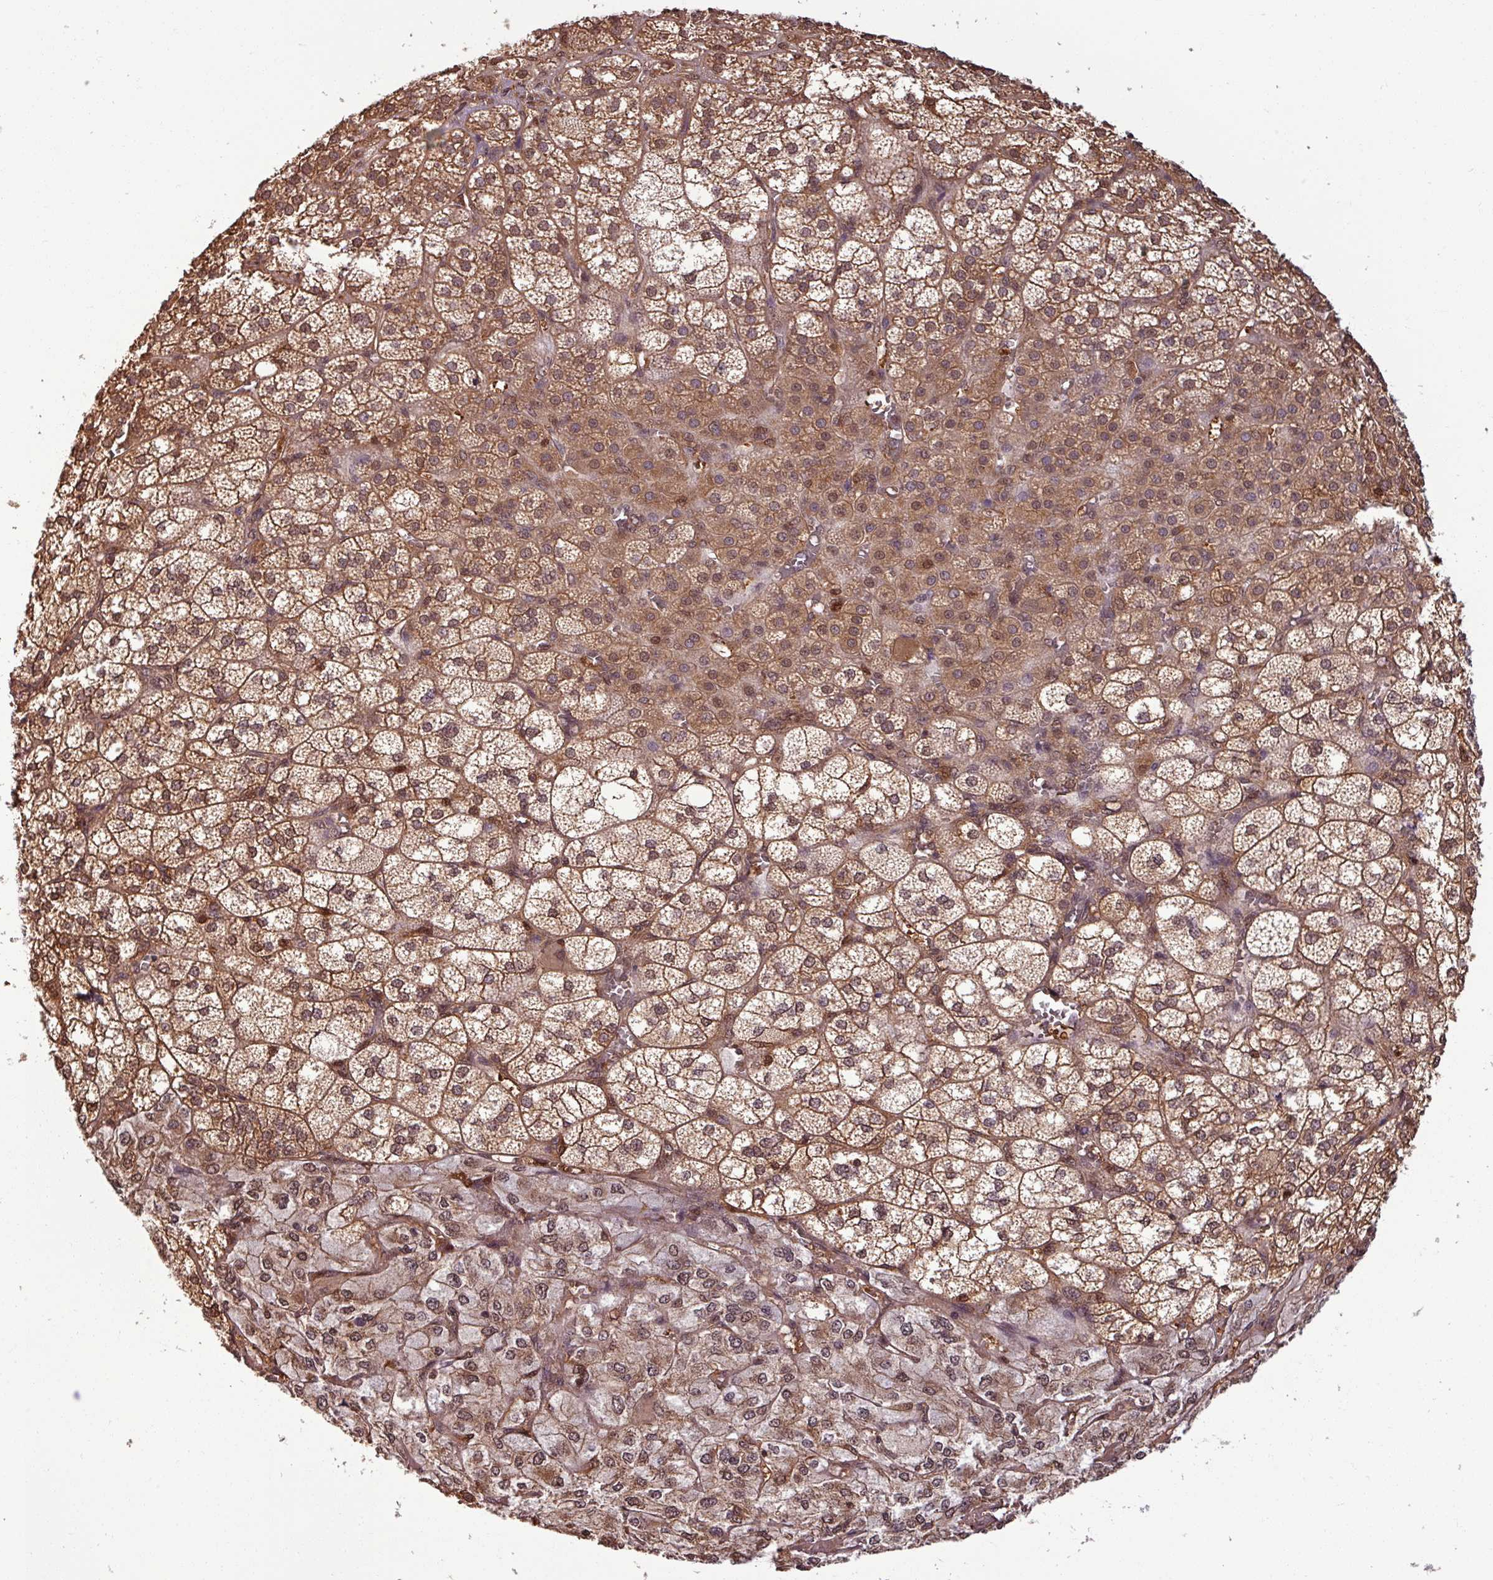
{"staining": {"intensity": "moderate", "quantity": ">75%", "location": "cytoplasmic/membranous,nuclear"}, "tissue": "adrenal gland", "cell_type": "Glandular cells", "image_type": "normal", "snomed": [{"axis": "morphology", "description": "Normal tissue, NOS"}, {"axis": "topography", "description": "Adrenal gland"}], "caption": "About >75% of glandular cells in unremarkable adrenal gland exhibit moderate cytoplasmic/membranous,nuclear protein expression as visualized by brown immunohistochemical staining.", "gene": "KCTD11", "patient": {"sex": "female", "age": 60}}